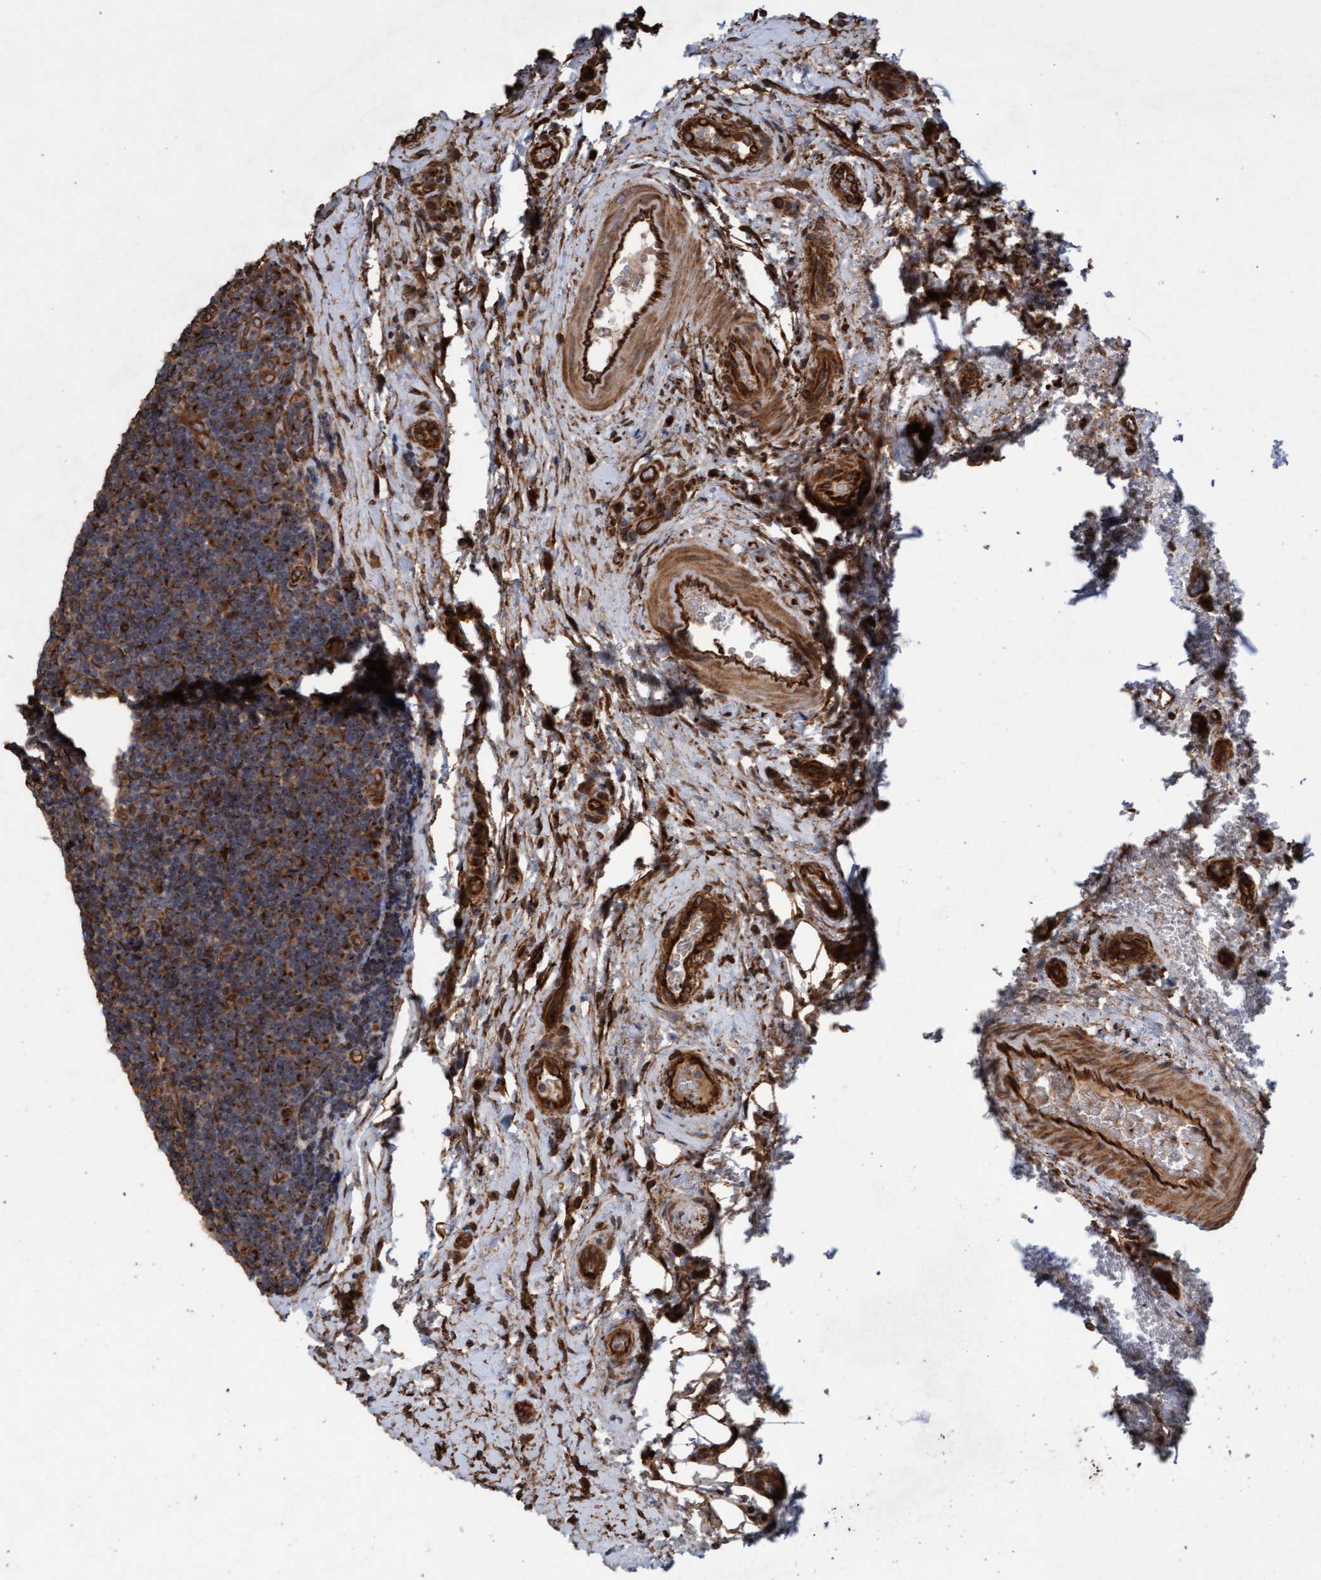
{"staining": {"intensity": "moderate", "quantity": "25%-75%", "location": "cytoplasmic/membranous"}, "tissue": "lymphoma", "cell_type": "Tumor cells", "image_type": "cancer", "snomed": [{"axis": "morphology", "description": "Malignant lymphoma, non-Hodgkin's type, High grade"}, {"axis": "topography", "description": "Tonsil"}], "caption": "Tumor cells display medium levels of moderate cytoplasmic/membranous expression in approximately 25%-75% of cells in high-grade malignant lymphoma, non-Hodgkin's type.", "gene": "CDC42EP4", "patient": {"sex": "female", "age": 36}}